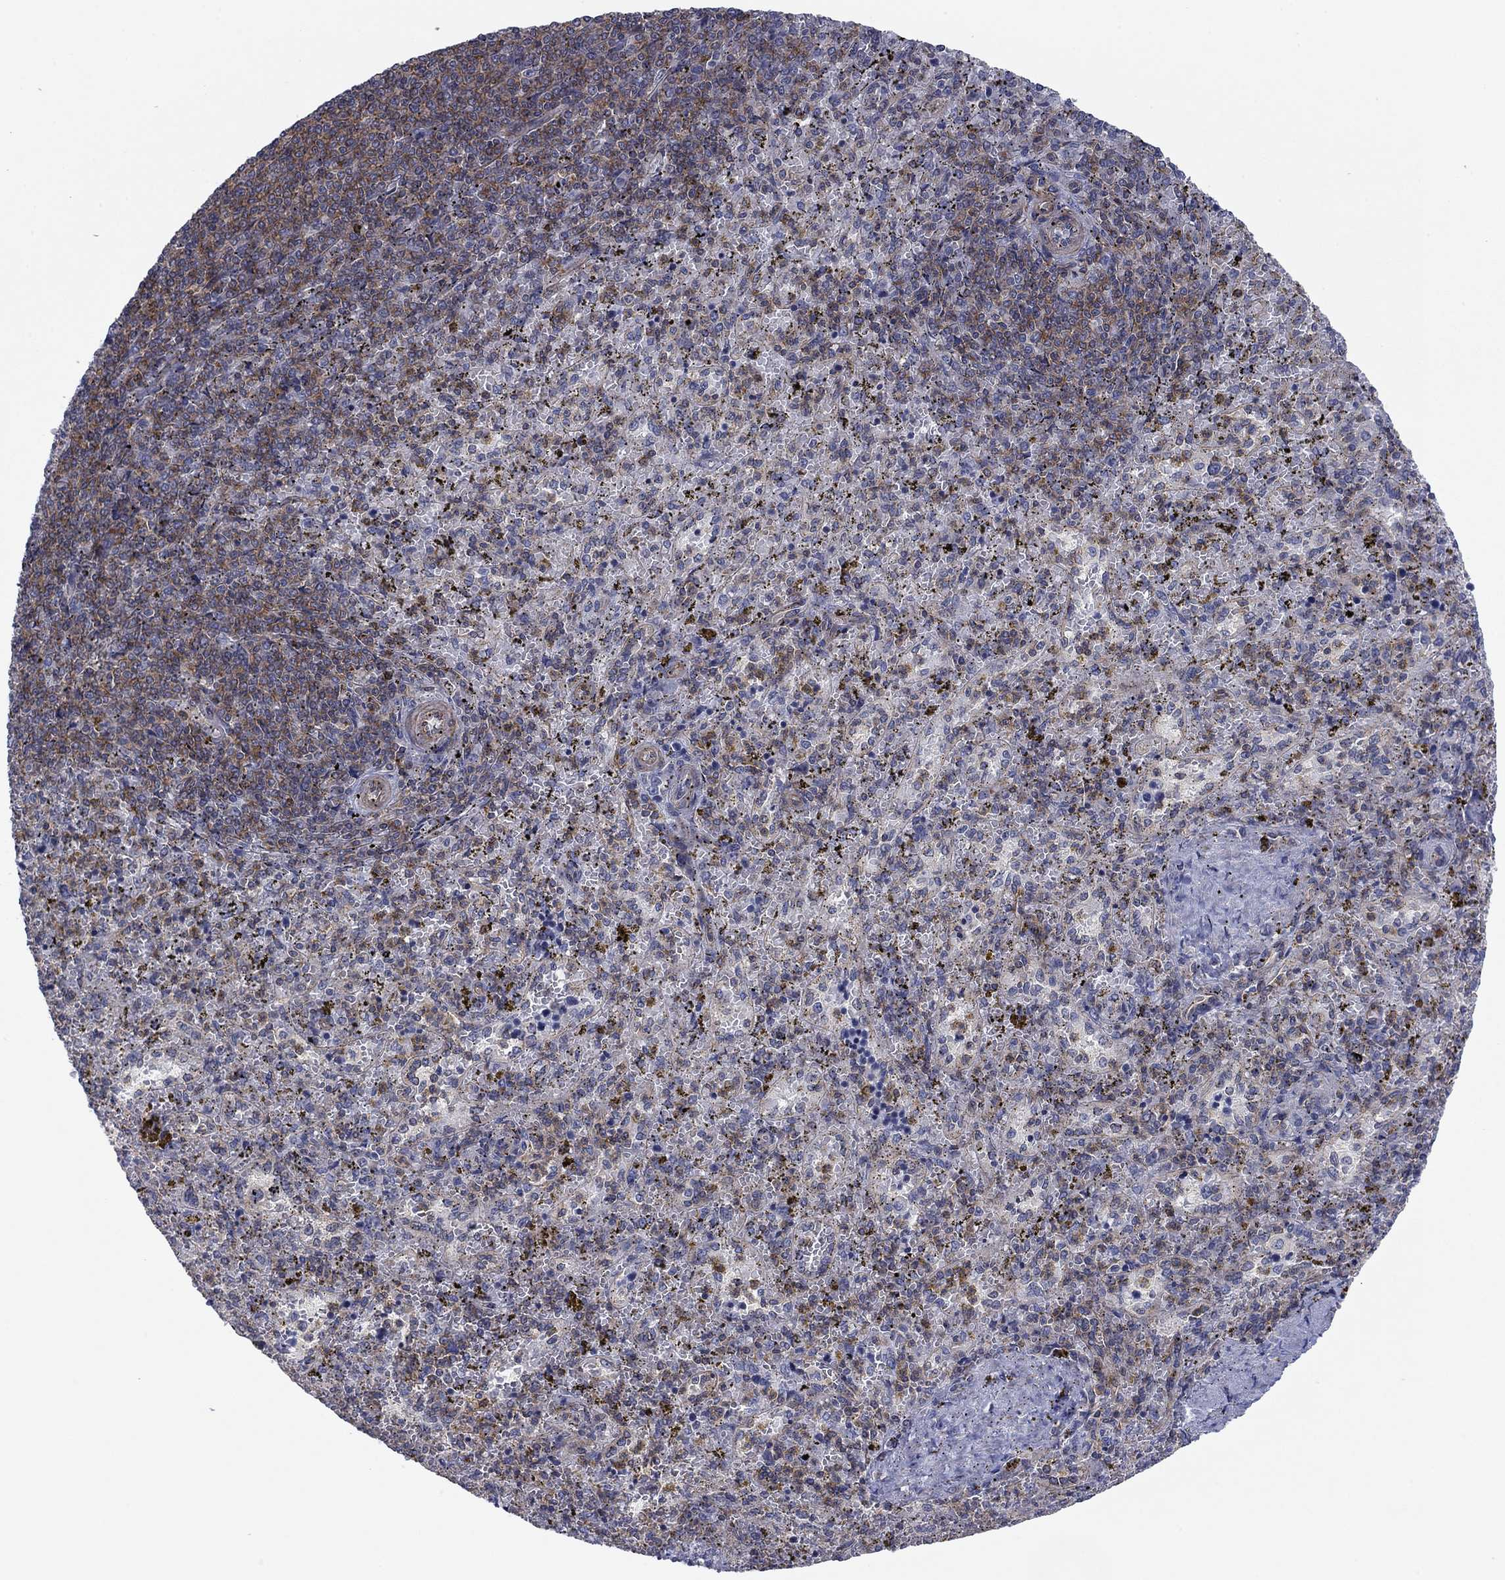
{"staining": {"intensity": "moderate", "quantity": "25%-75%", "location": "cytoplasmic/membranous"}, "tissue": "spleen", "cell_type": "Cells in red pulp", "image_type": "normal", "snomed": [{"axis": "morphology", "description": "Normal tissue, NOS"}, {"axis": "topography", "description": "Spleen"}], "caption": "Moderate cytoplasmic/membranous protein expression is identified in about 25%-75% of cells in red pulp in spleen. Using DAB (3,3'-diaminobenzidine) (brown) and hematoxylin (blue) stains, captured at high magnification using brightfield microscopy.", "gene": "PSD4", "patient": {"sex": "female", "age": 50}}